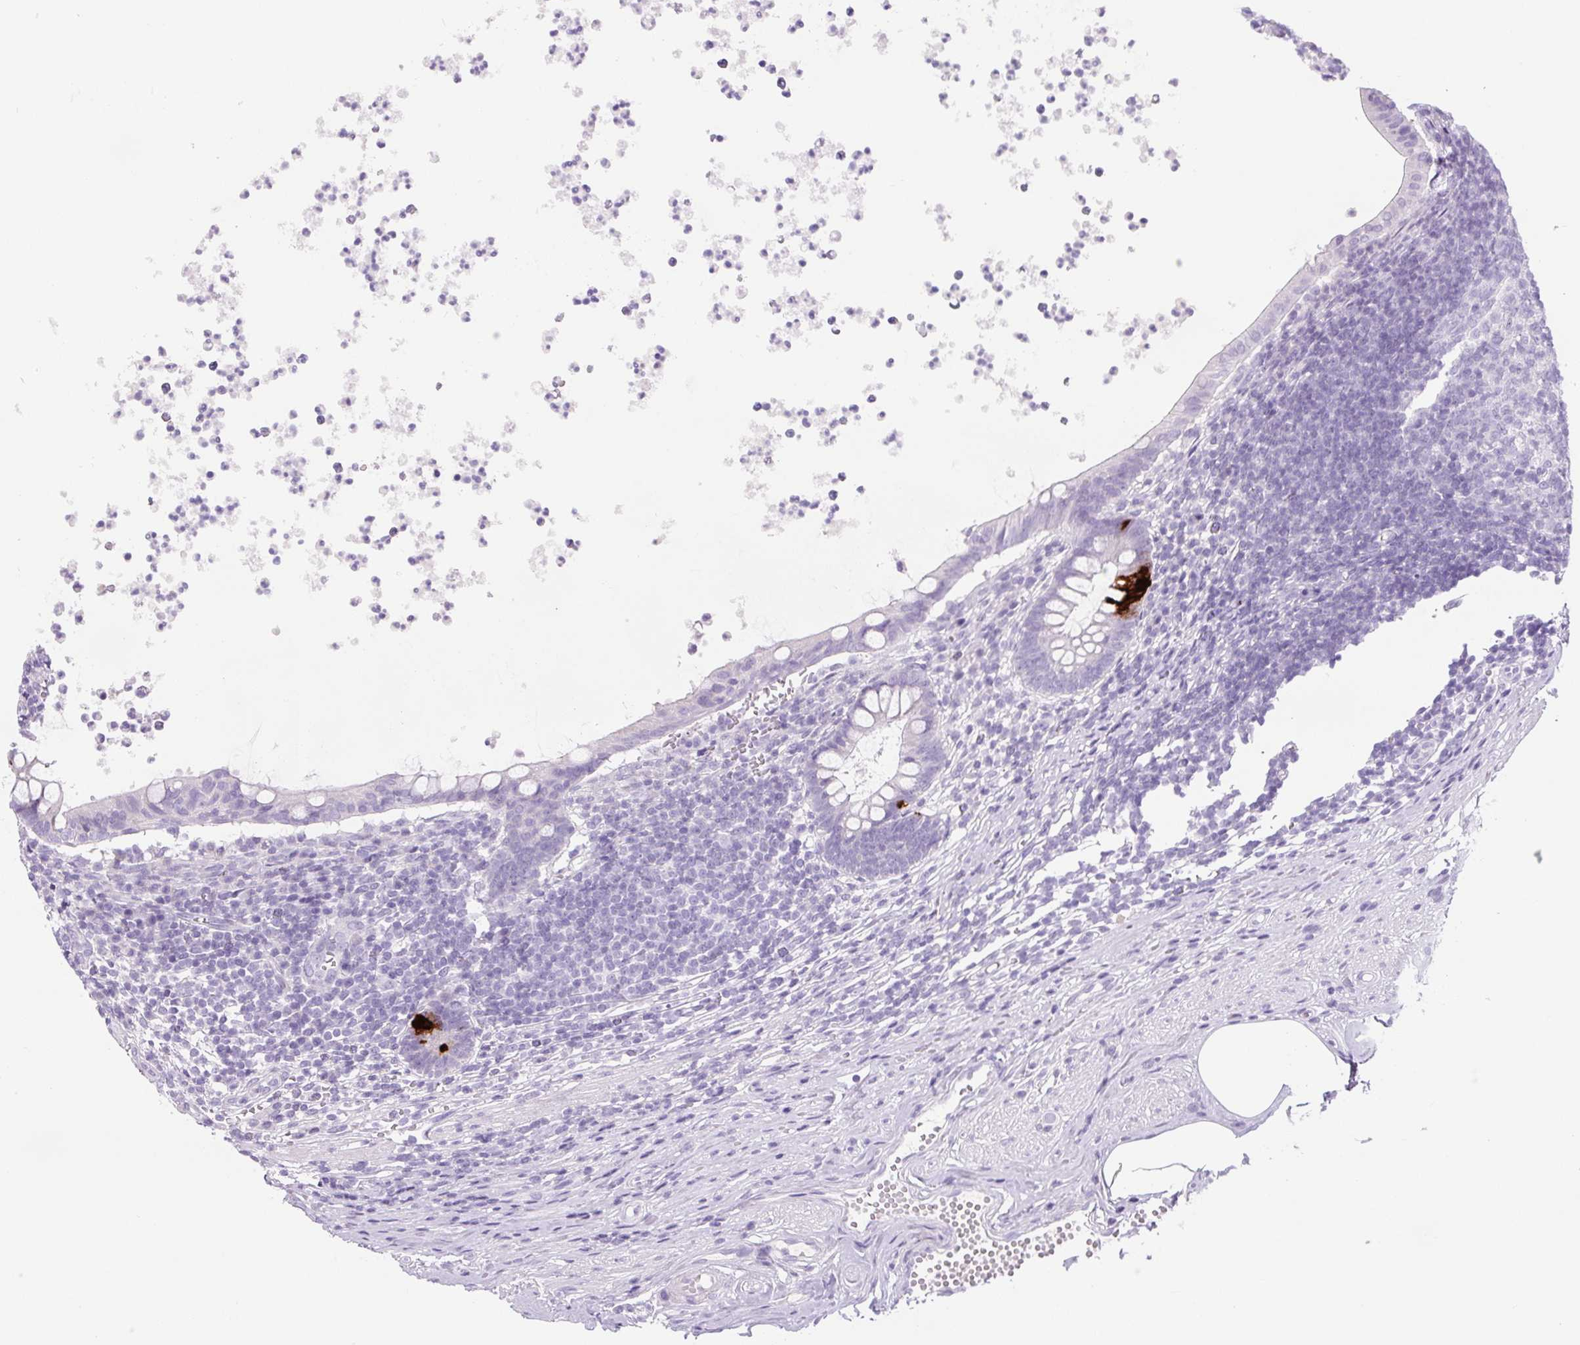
{"staining": {"intensity": "strong", "quantity": "<25%", "location": "cytoplasmic/membranous"}, "tissue": "appendix", "cell_type": "Glandular cells", "image_type": "normal", "snomed": [{"axis": "morphology", "description": "Normal tissue, NOS"}, {"axis": "topography", "description": "Appendix"}], "caption": "This micrograph shows IHC staining of benign appendix, with medium strong cytoplasmic/membranous expression in about <25% of glandular cells.", "gene": "CHGA", "patient": {"sex": "female", "age": 56}}